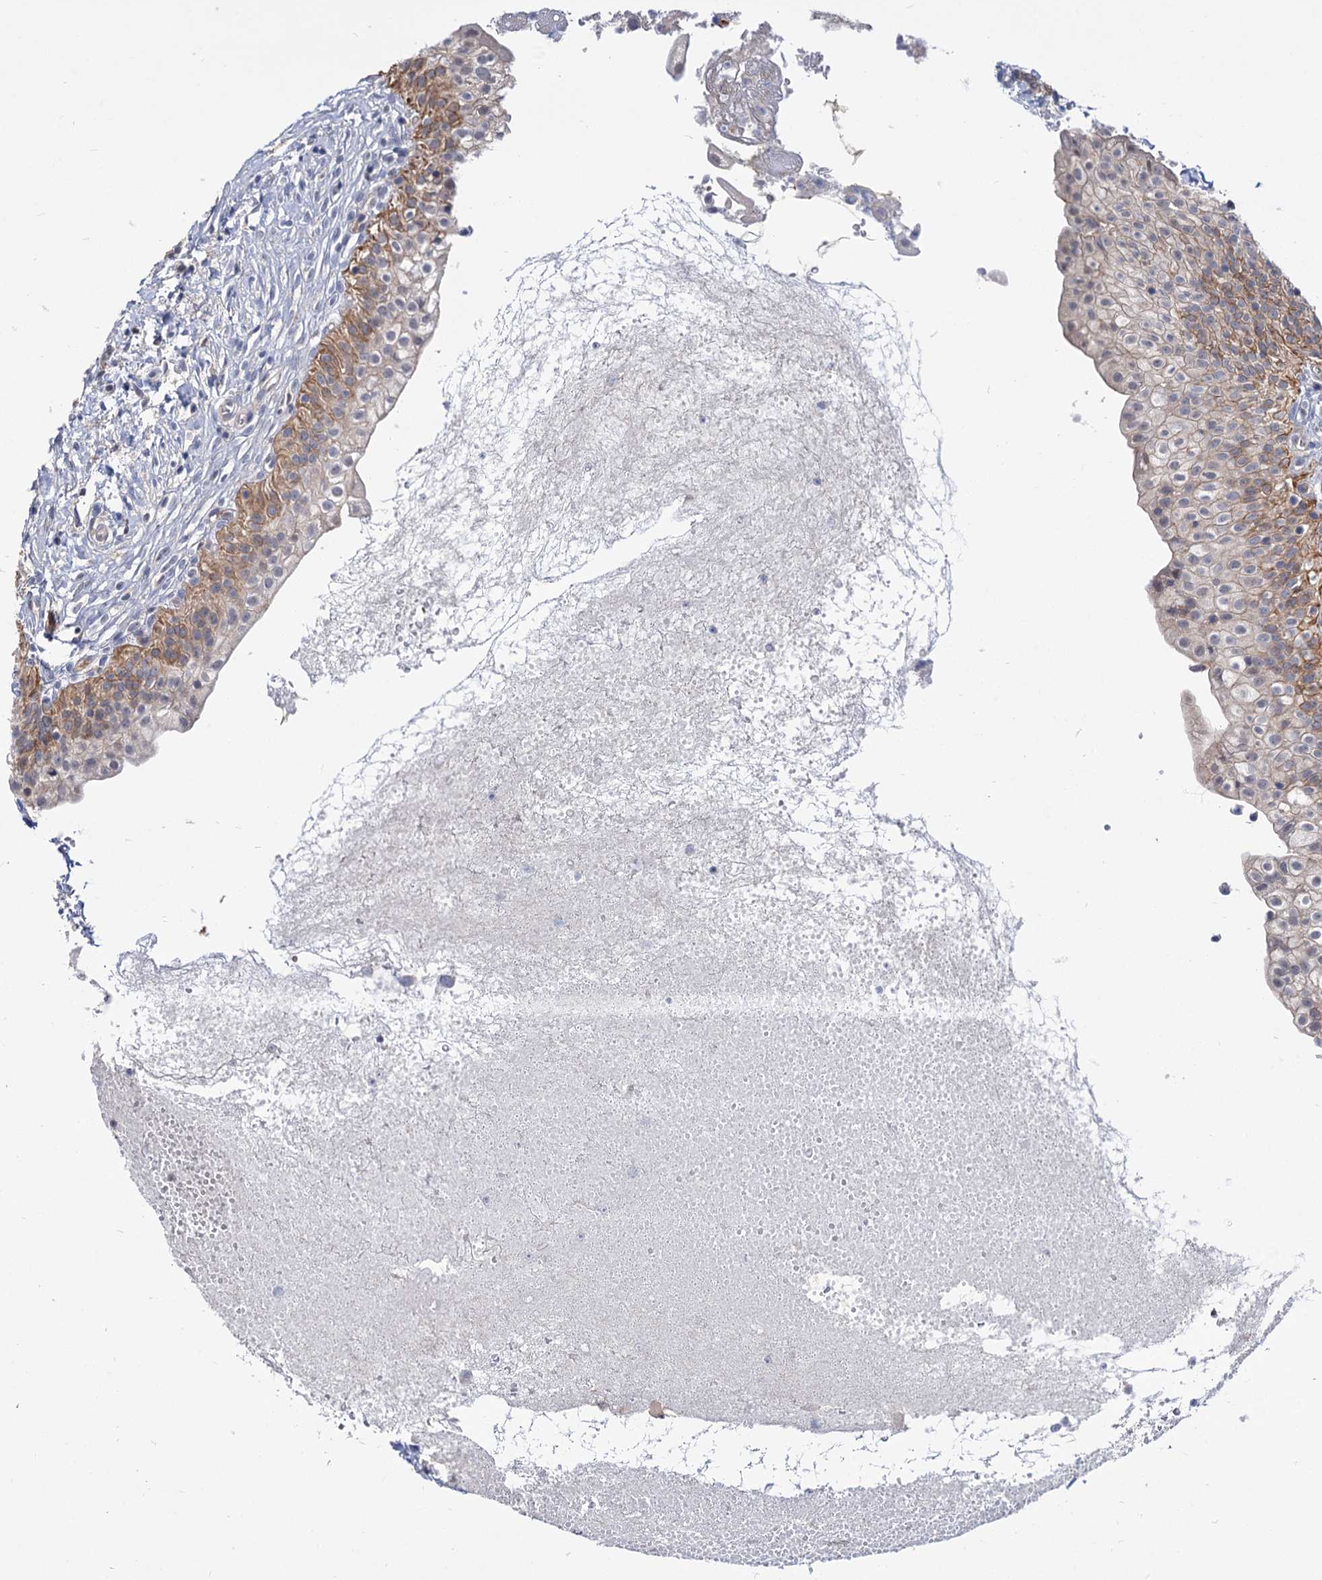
{"staining": {"intensity": "weak", "quantity": "25%-75%", "location": "cytoplasmic/membranous"}, "tissue": "urinary bladder", "cell_type": "Urothelial cells", "image_type": "normal", "snomed": [{"axis": "morphology", "description": "Normal tissue, NOS"}, {"axis": "topography", "description": "Urinary bladder"}], "caption": "A brown stain shows weak cytoplasmic/membranous expression of a protein in urothelial cells of unremarkable human urinary bladder. The staining was performed using DAB to visualize the protein expression in brown, while the nuclei were stained in blue with hematoxylin (Magnification: 20x).", "gene": "NEK10", "patient": {"sex": "male", "age": 55}}